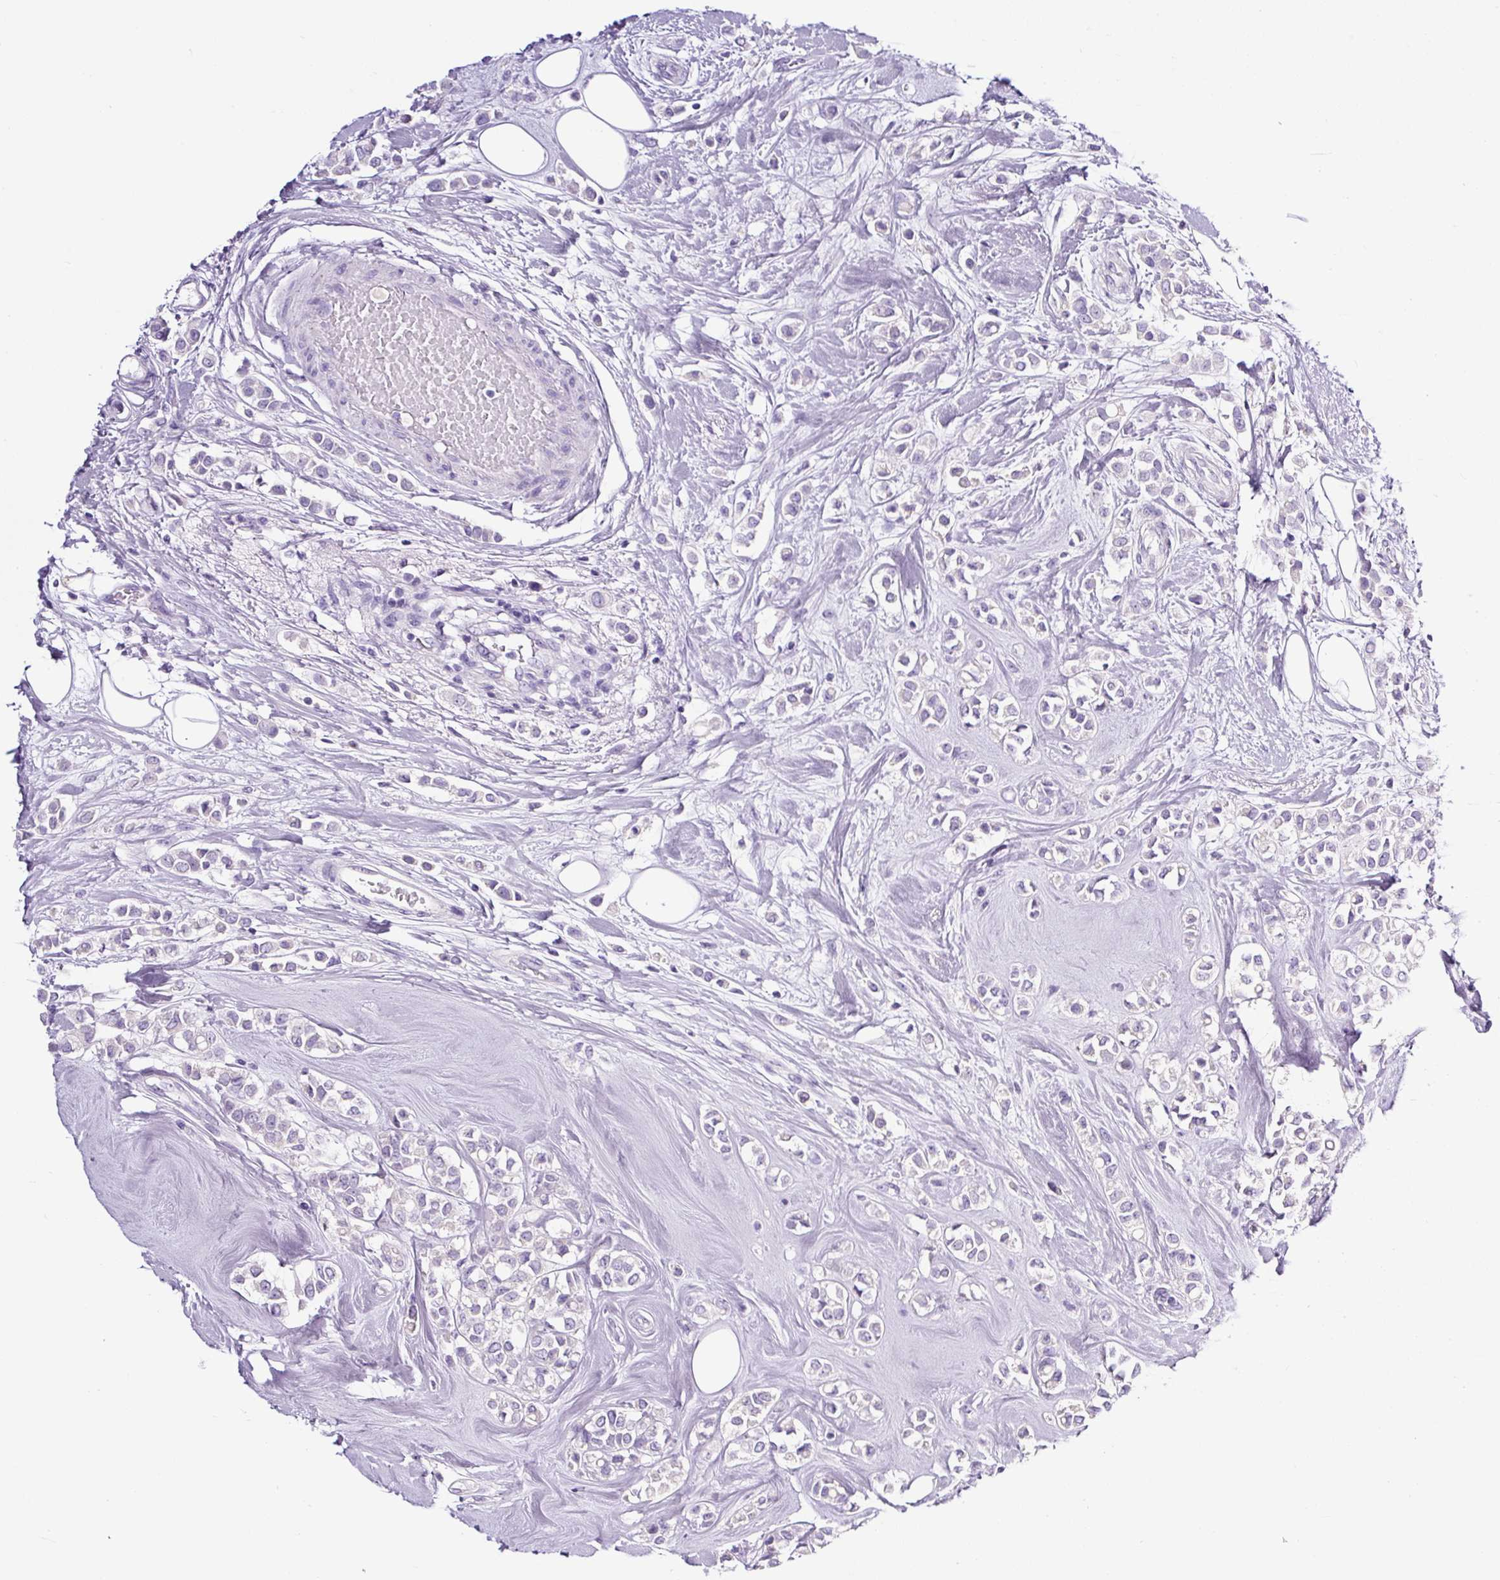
{"staining": {"intensity": "negative", "quantity": "none", "location": "none"}, "tissue": "breast cancer", "cell_type": "Tumor cells", "image_type": "cancer", "snomed": [{"axis": "morphology", "description": "Lobular carcinoma"}, {"axis": "topography", "description": "Breast"}], "caption": "DAB (3,3'-diaminobenzidine) immunohistochemical staining of breast cancer demonstrates no significant positivity in tumor cells.", "gene": "SP8", "patient": {"sex": "female", "age": 68}}